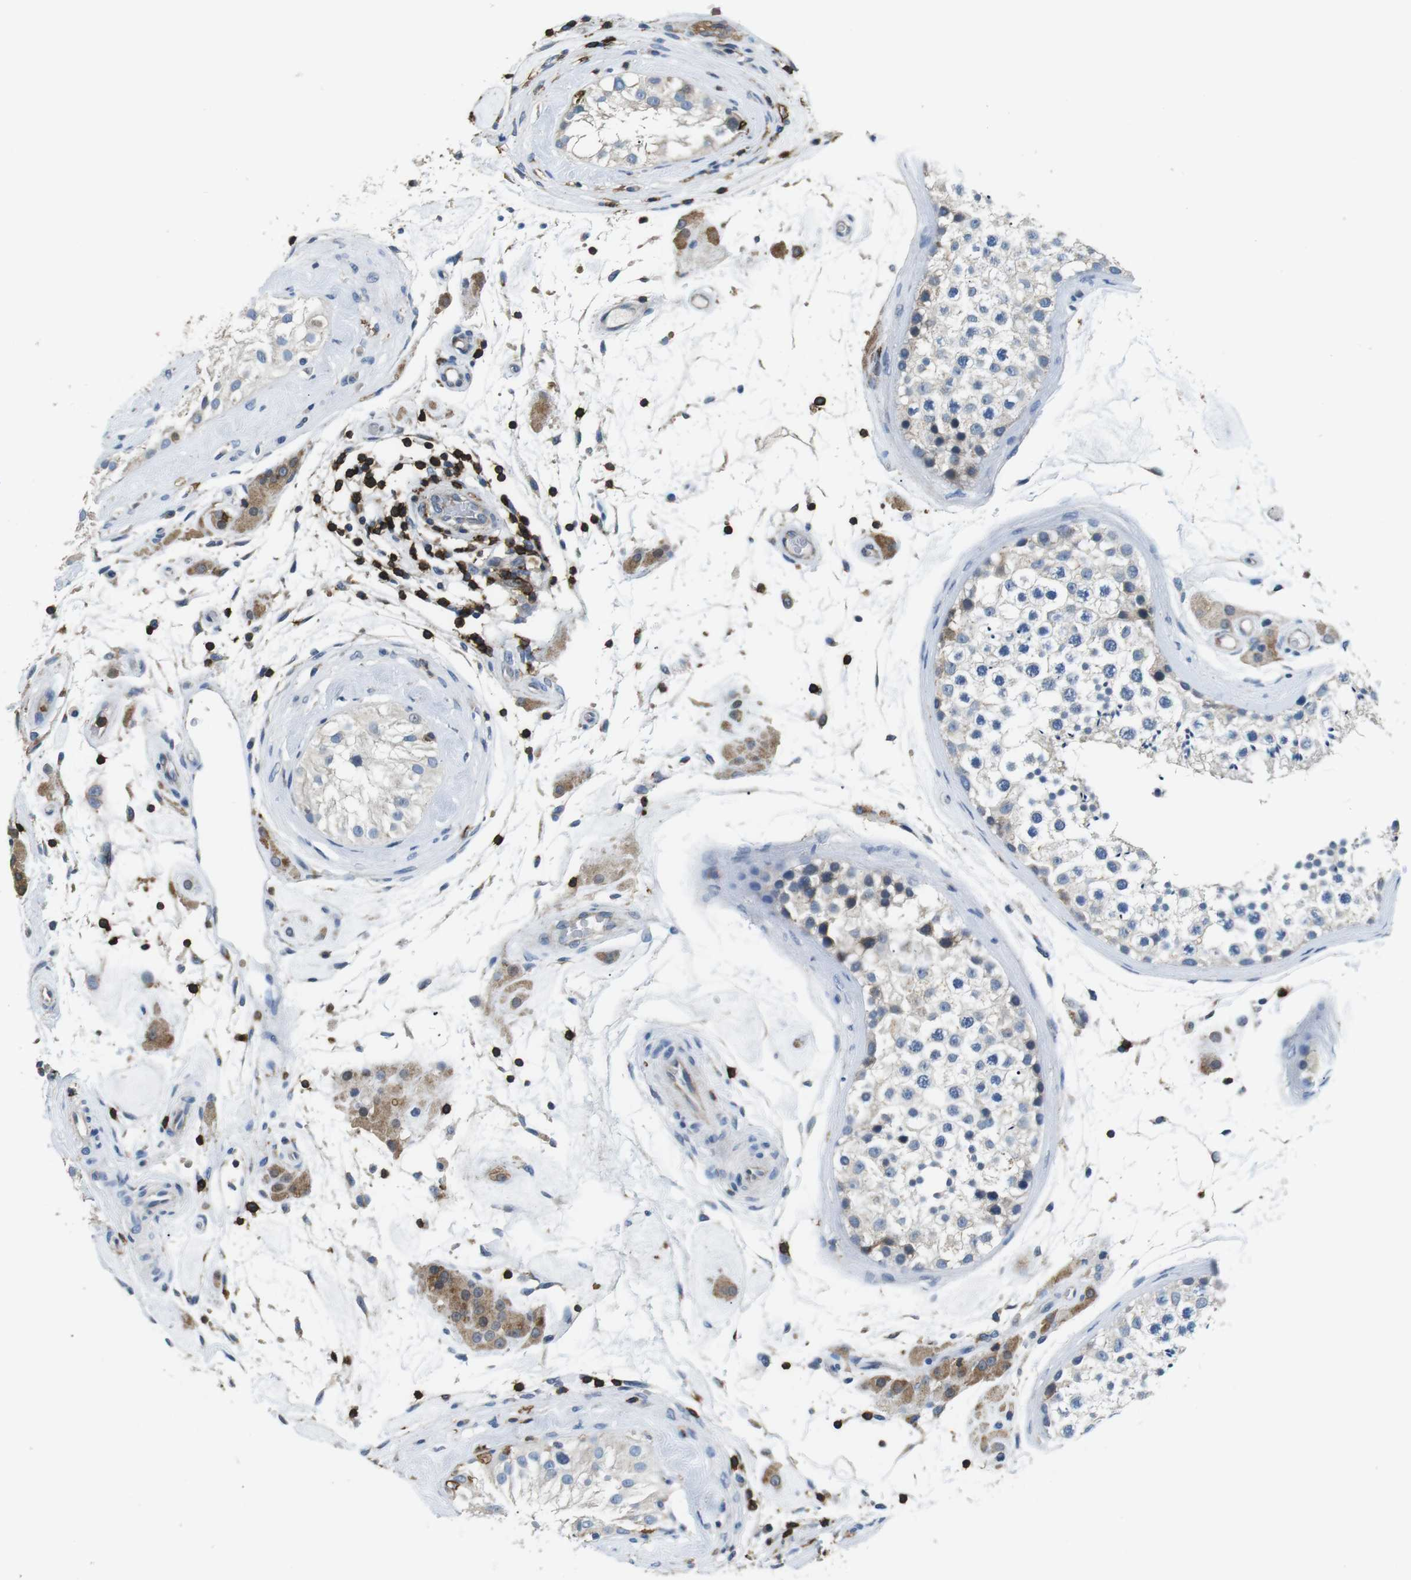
{"staining": {"intensity": "weak", "quantity": "<25%", "location": "cytoplasmic/membranous"}, "tissue": "testis", "cell_type": "Cells in seminiferous ducts", "image_type": "normal", "snomed": [{"axis": "morphology", "description": "Normal tissue, NOS"}, {"axis": "topography", "description": "Testis"}], "caption": "Immunohistochemical staining of unremarkable testis exhibits no significant expression in cells in seminiferous ducts.", "gene": "CD6", "patient": {"sex": "male", "age": 46}}